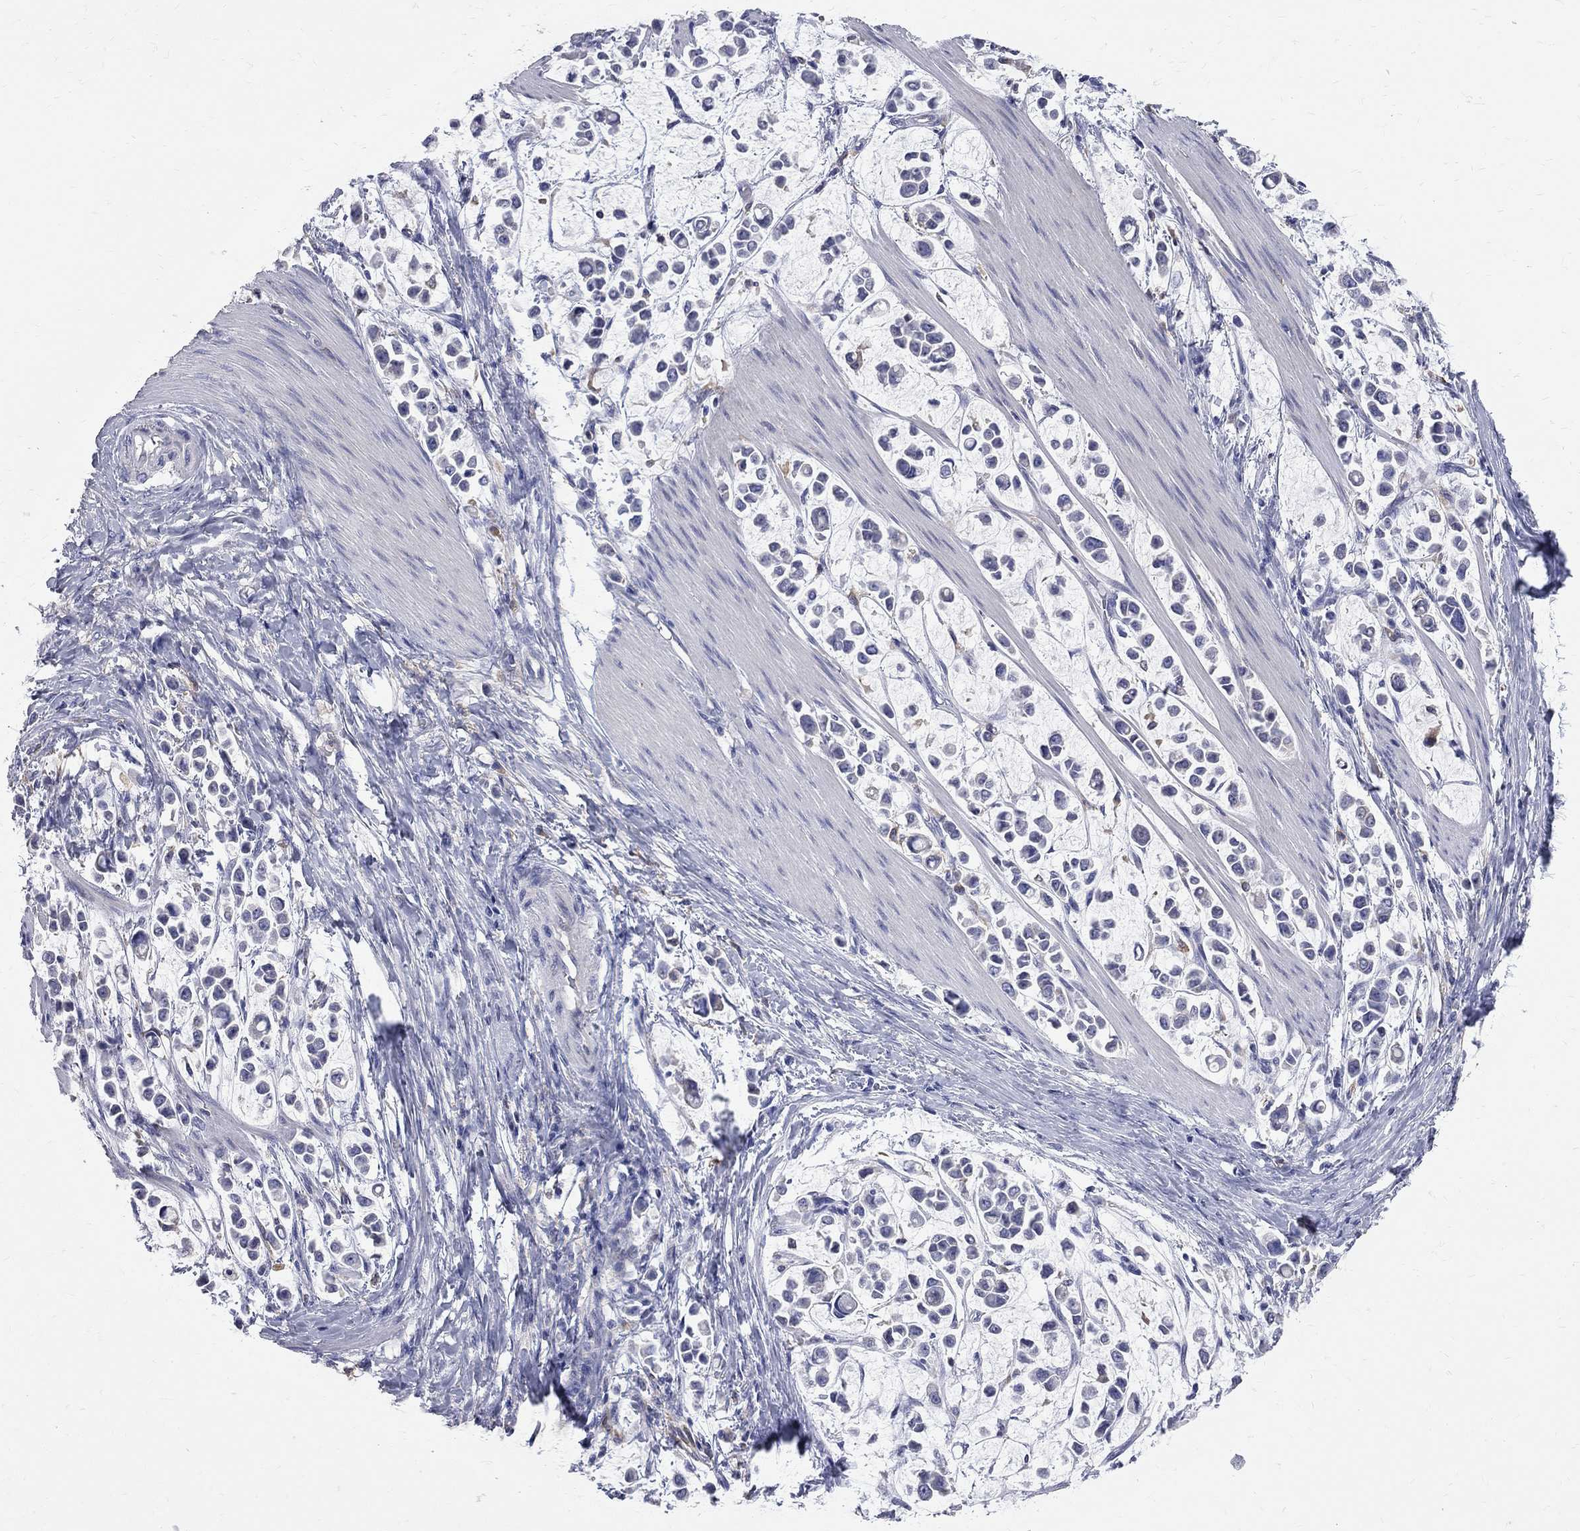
{"staining": {"intensity": "negative", "quantity": "none", "location": "none"}, "tissue": "stomach cancer", "cell_type": "Tumor cells", "image_type": "cancer", "snomed": [{"axis": "morphology", "description": "Adenocarcinoma, NOS"}, {"axis": "topography", "description": "Stomach"}], "caption": "Protein analysis of adenocarcinoma (stomach) shows no significant positivity in tumor cells.", "gene": "ACSL1", "patient": {"sex": "male", "age": 82}}